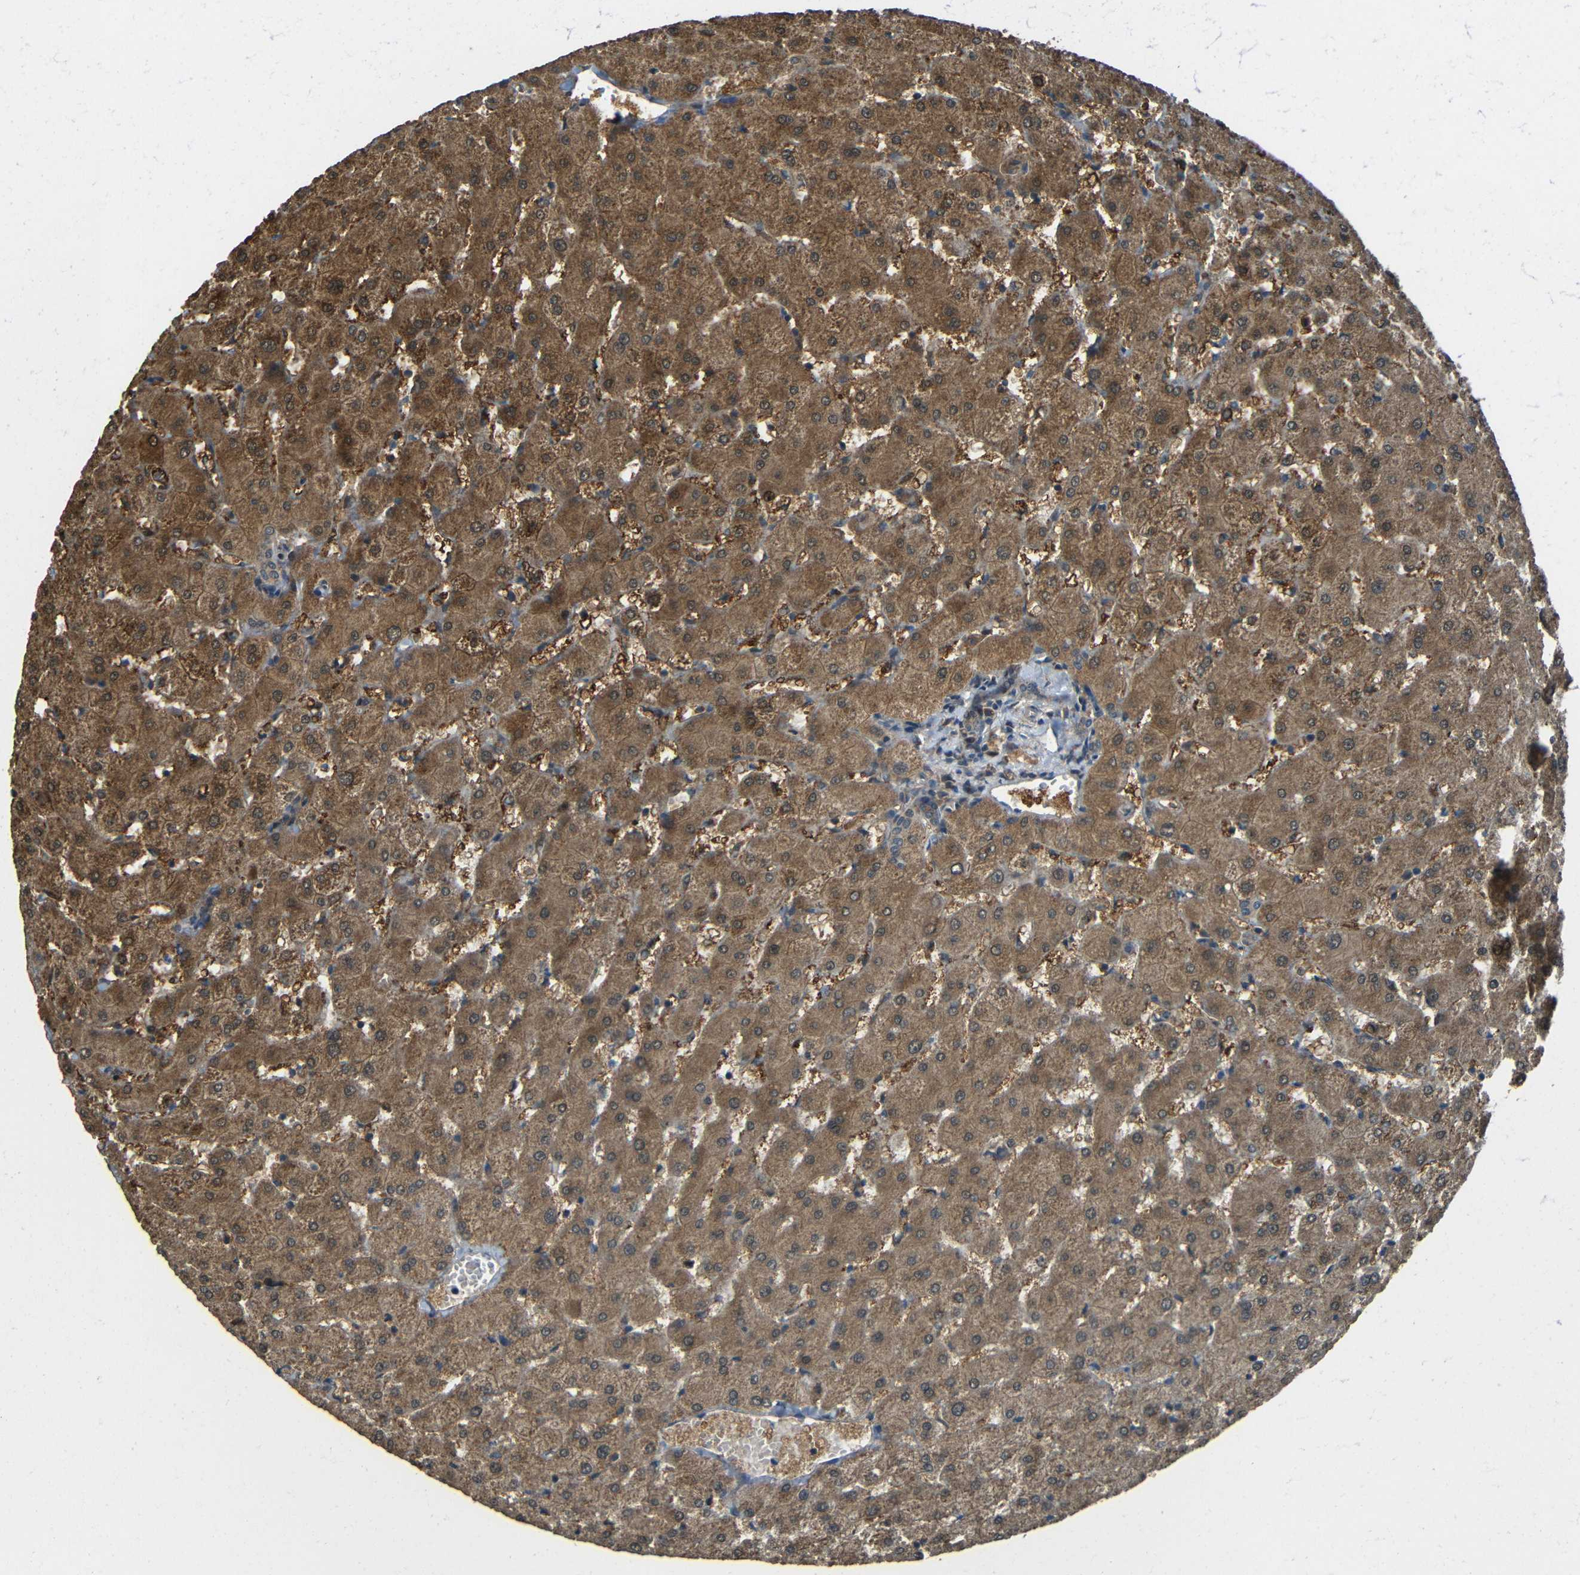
{"staining": {"intensity": "moderate", "quantity": ">75%", "location": "cytoplasmic/membranous"}, "tissue": "liver", "cell_type": "Cholangiocytes", "image_type": "normal", "snomed": [{"axis": "morphology", "description": "Normal tissue, NOS"}, {"axis": "topography", "description": "Liver"}], "caption": "The histopathology image demonstrates immunohistochemical staining of unremarkable liver. There is moderate cytoplasmic/membranous staining is appreciated in about >75% of cholangiocytes.", "gene": "ACACA", "patient": {"sex": "female", "age": 63}}